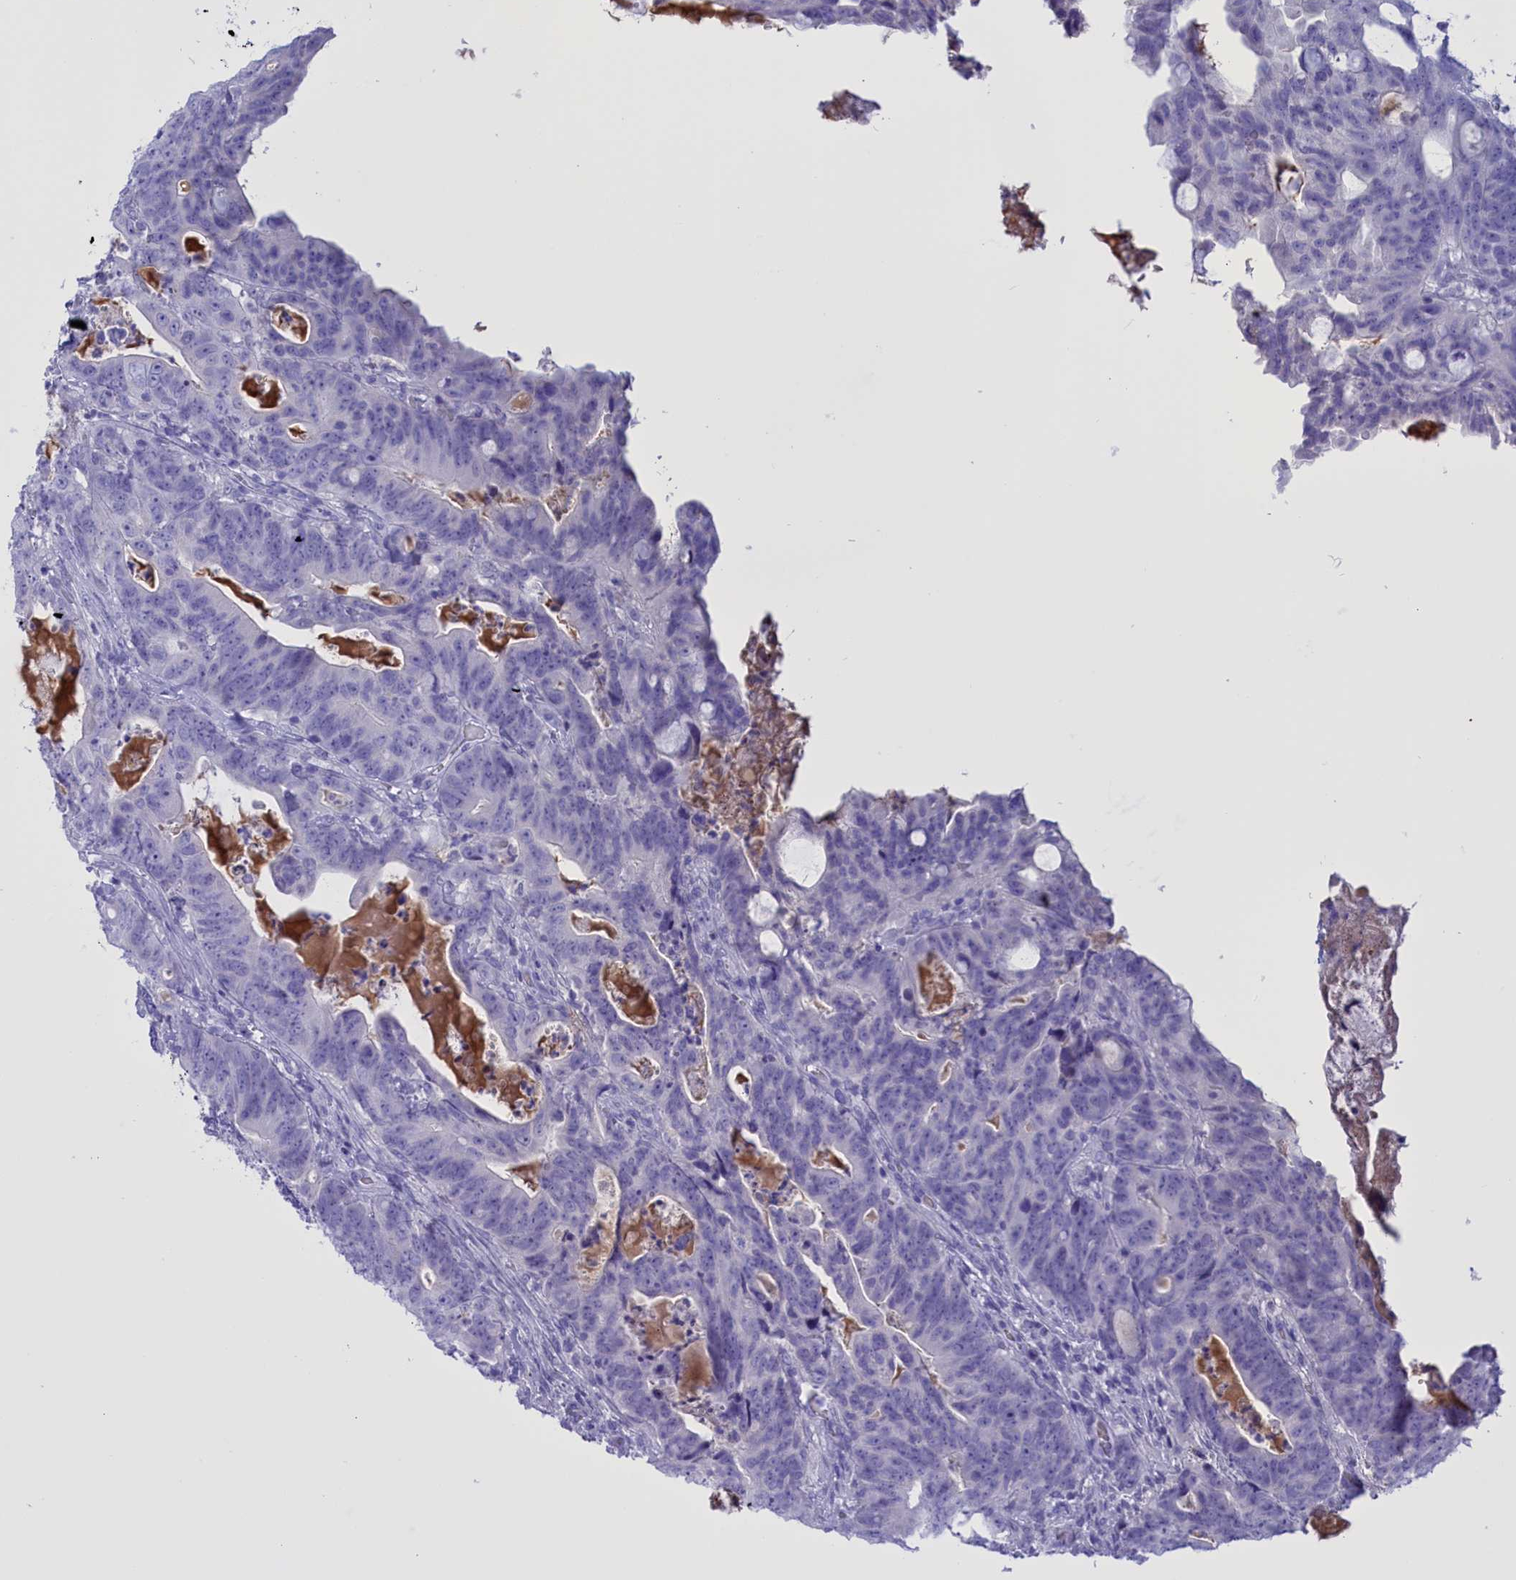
{"staining": {"intensity": "negative", "quantity": "none", "location": "none"}, "tissue": "colorectal cancer", "cell_type": "Tumor cells", "image_type": "cancer", "snomed": [{"axis": "morphology", "description": "Adenocarcinoma, NOS"}, {"axis": "topography", "description": "Colon"}], "caption": "Immunohistochemistry (IHC) histopathology image of neoplastic tissue: colorectal adenocarcinoma stained with DAB shows no significant protein expression in tumor cells.", "gene": "PROK2", "patient": {"sex": "female", "age": 82}}